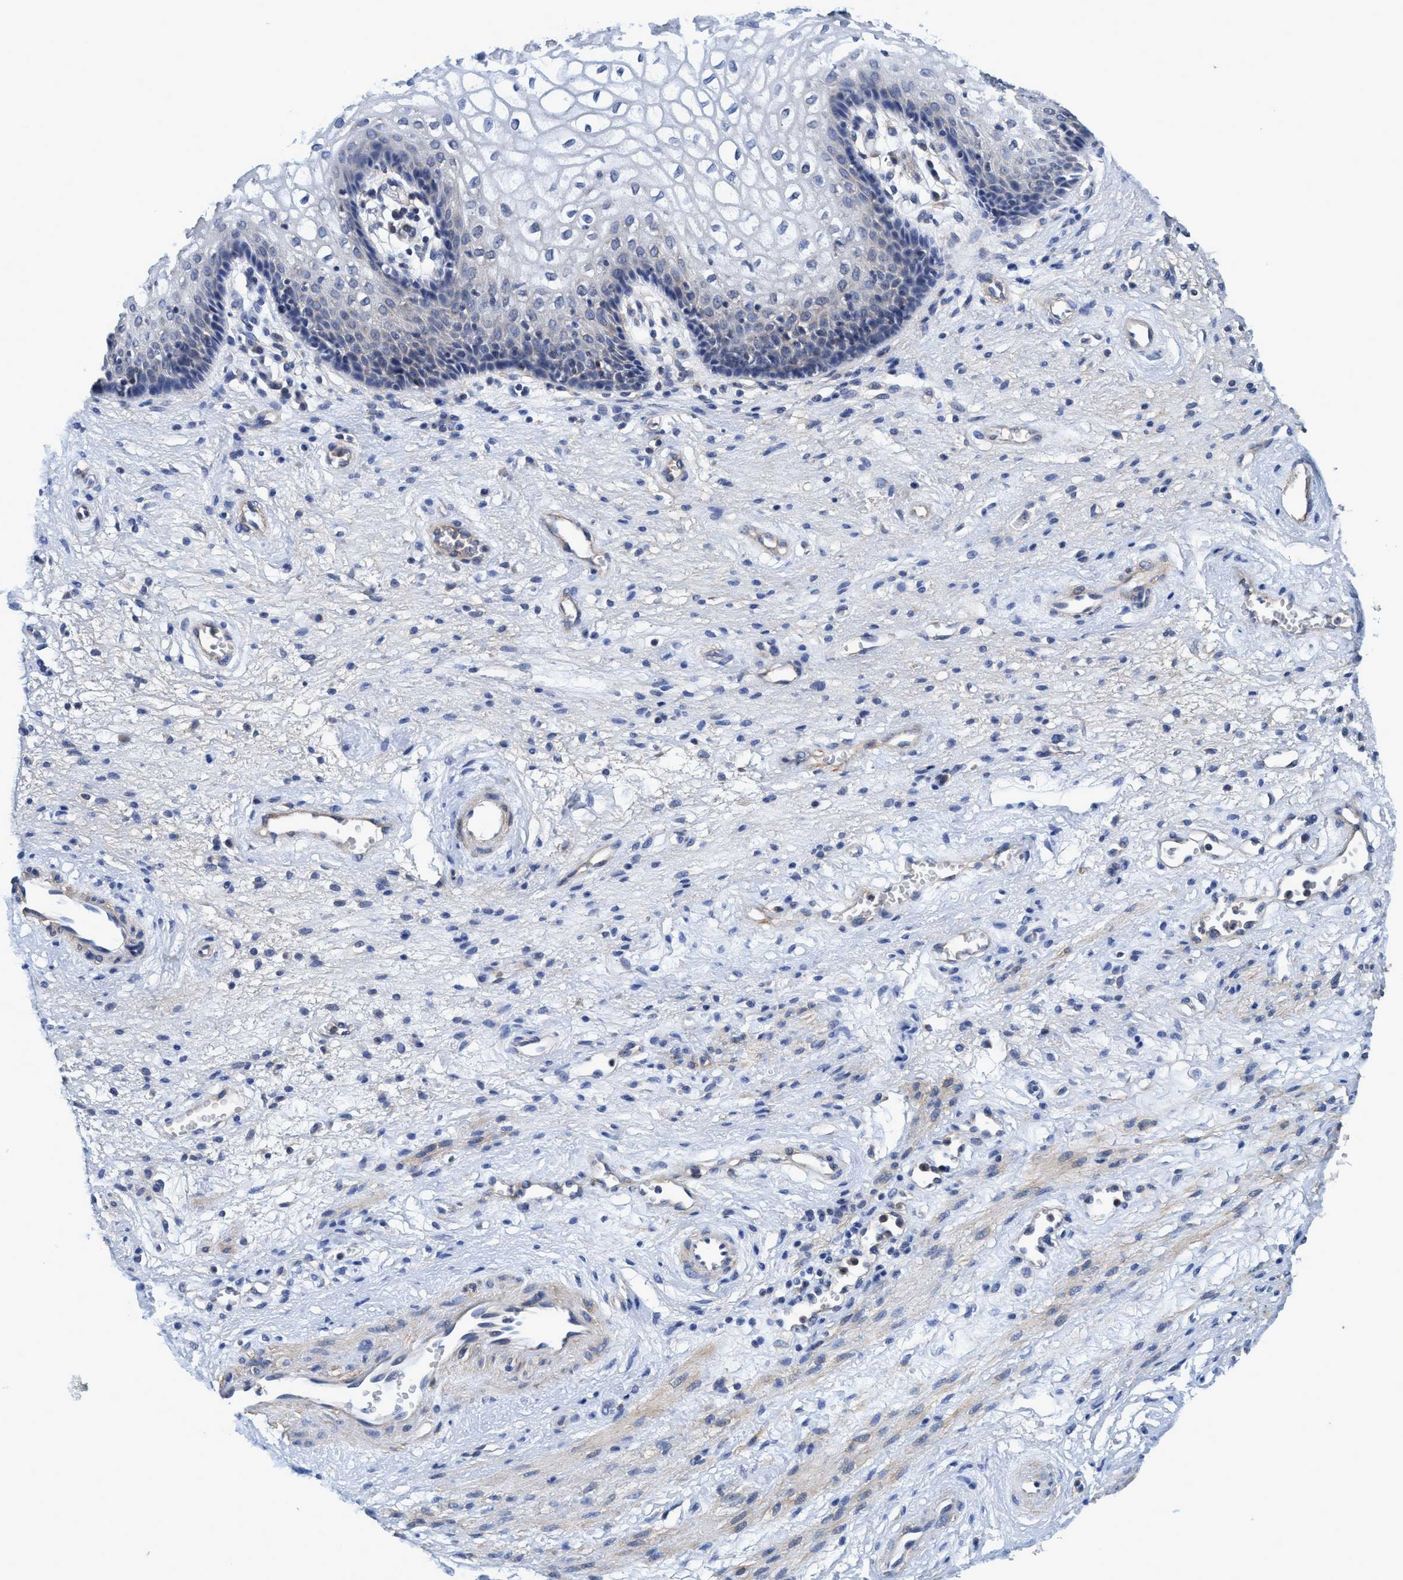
{"staining": {"intensity": "negative", "quantity": "none", "location": "none"}, "tissue": "vagina", "cell_type": "Squamous epithelial cells", "image_type": "normal", "snomed": [{"axis": "morphology", "description": "Normal tissue, NOS"}, {"axis": "topography", "description": "Vagina"}], "caption": "Immunohistochemistry (IHC) of unremarkable human vagina demonstrates no staining in squamous epithelial cells.", "gene": "CALCOCO2", "patient": {"sex": "female", "age": 34}}